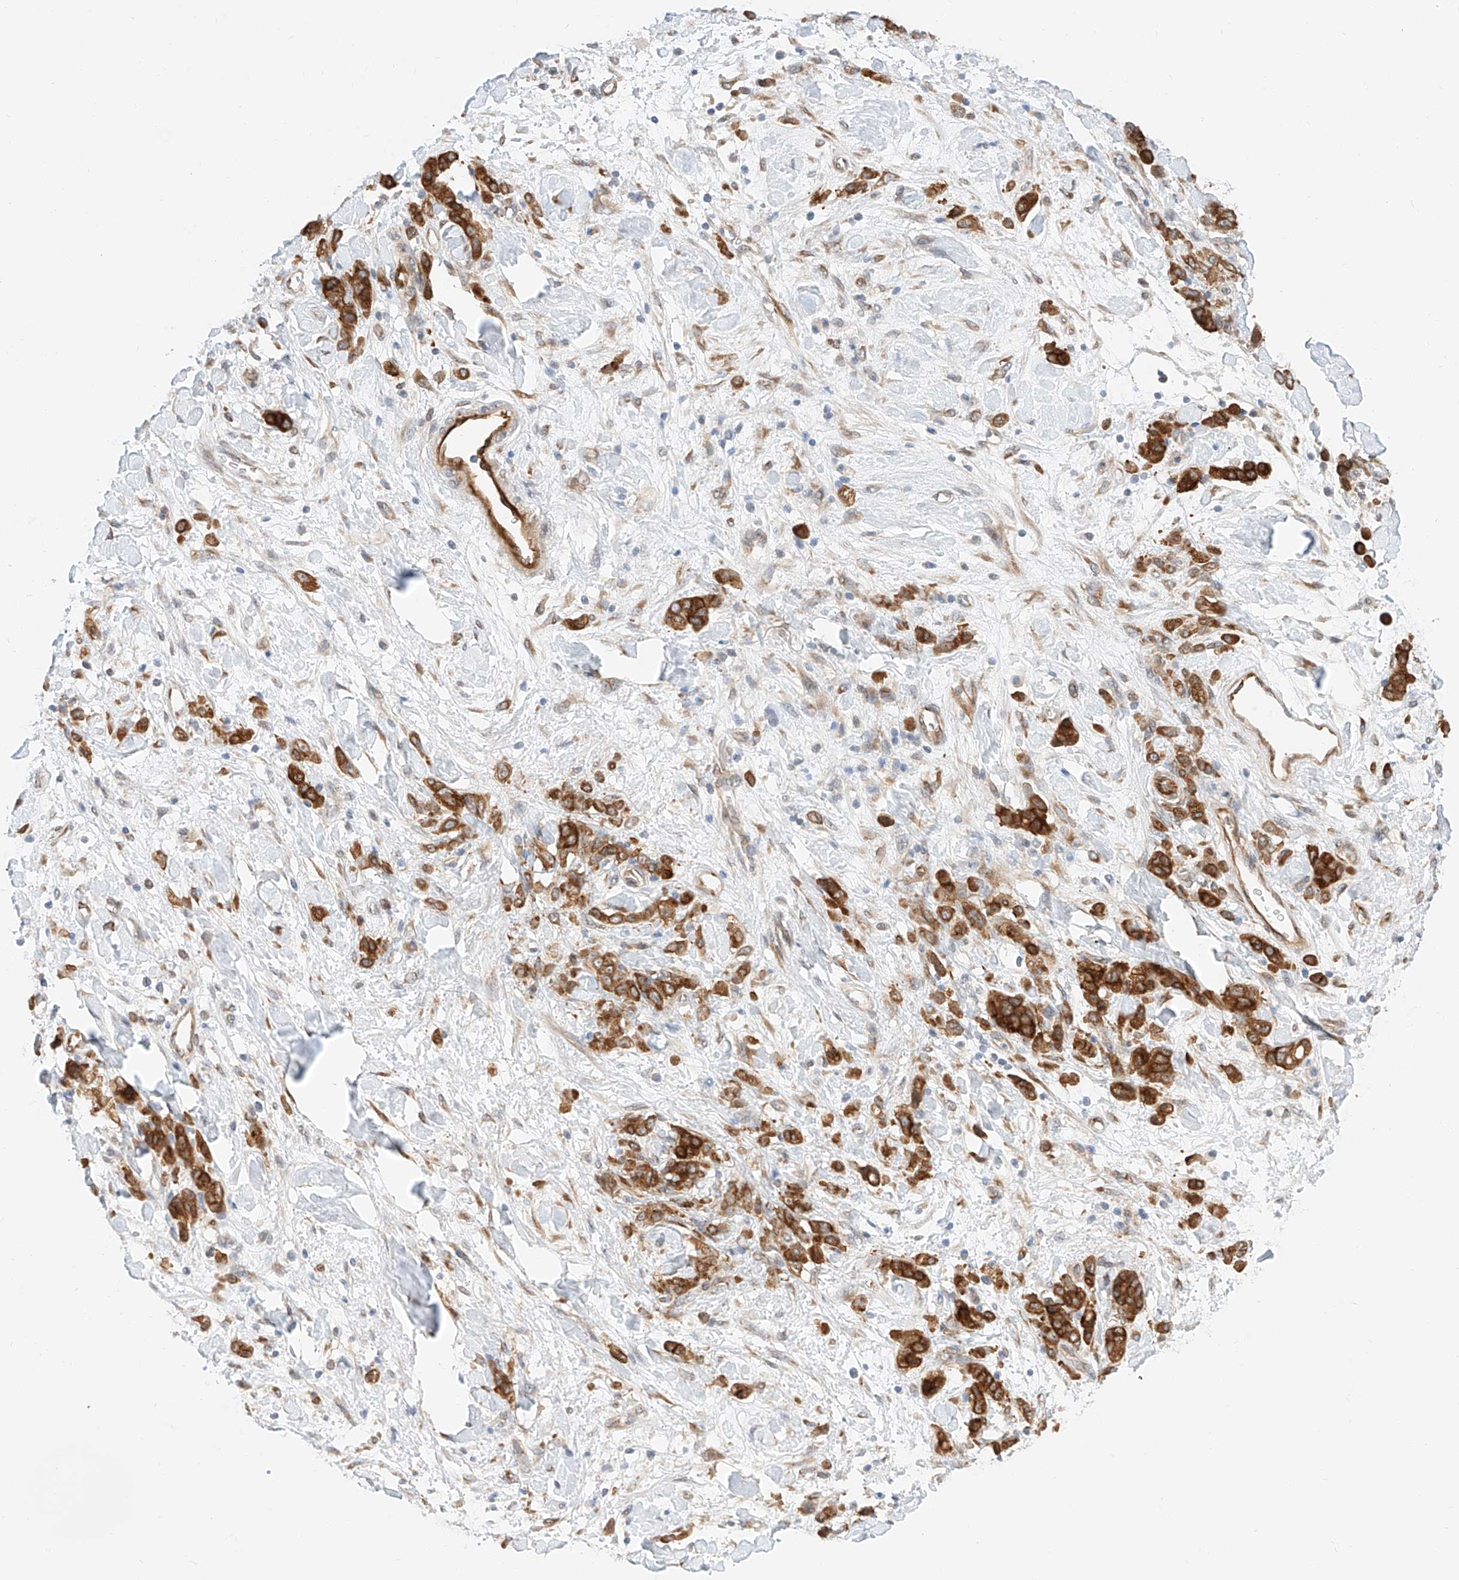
{"staining": {"intensity": "strong", "quantity": ">75%", "location": "cytoplasmic/membranous"}, "tissue": "stomach cancer", "cell_type": "Tumor cells", "image_type": "cancer", "snomed": [{"axis": "morphology", "description": "Normal tissue, NOS"}, {"axis": "morphology", "description": "Adenocarcinoma, NOS"}, {"axis": "topography", "description": "Stomach"}], "caption": "Strong cytoplasmic/membranous protein positivity is present in approximately >75% of tumor cells in stomach adenocarcinoma.", "gene": "CARMIL1", "patient": {"sex": "male", "age": 82}}